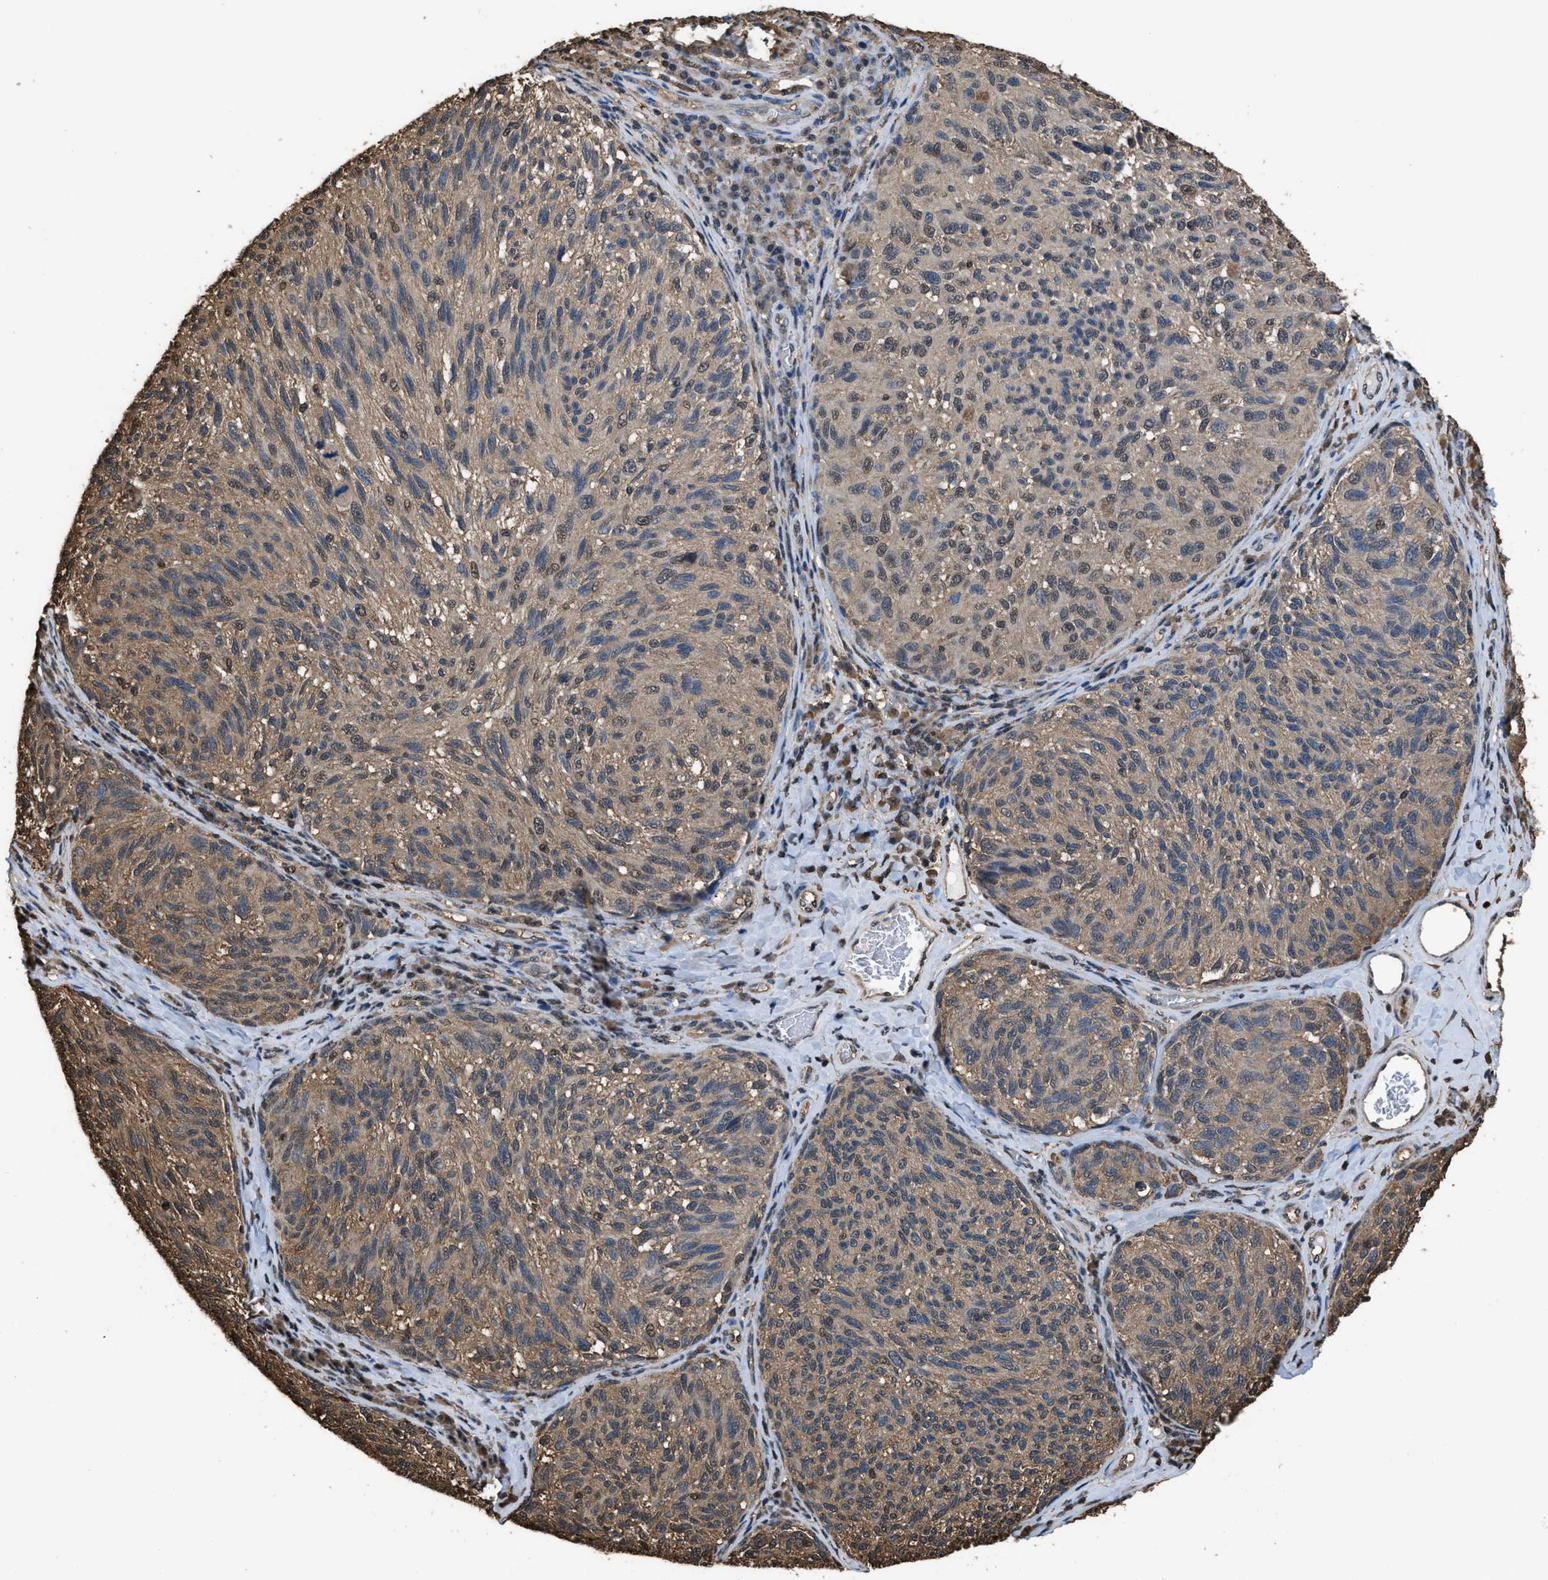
{"staining": {"intensity": "weak", "quantity": ">75%", "location": "cytoplasmic/membranous,nuclear"}, "tissue": "melanoma", "cell_type": "Tumor cells", "image_type": "cancer", "snomed": [{"axis": "morphology", "description": "Malignant melanoma, NOS"}, {"axis": "topography", "description": "Skin"}], "caption": "Immunohistochemistry (IHC) micrograph of human melanoma stained for a protein (brown), which reveals low levels of weak cytoplasmic/membranous and nuclear staining in about >75% of tumor cells.", "gene": "FNTA", "patient": {"sex": "female", "age": 73}}